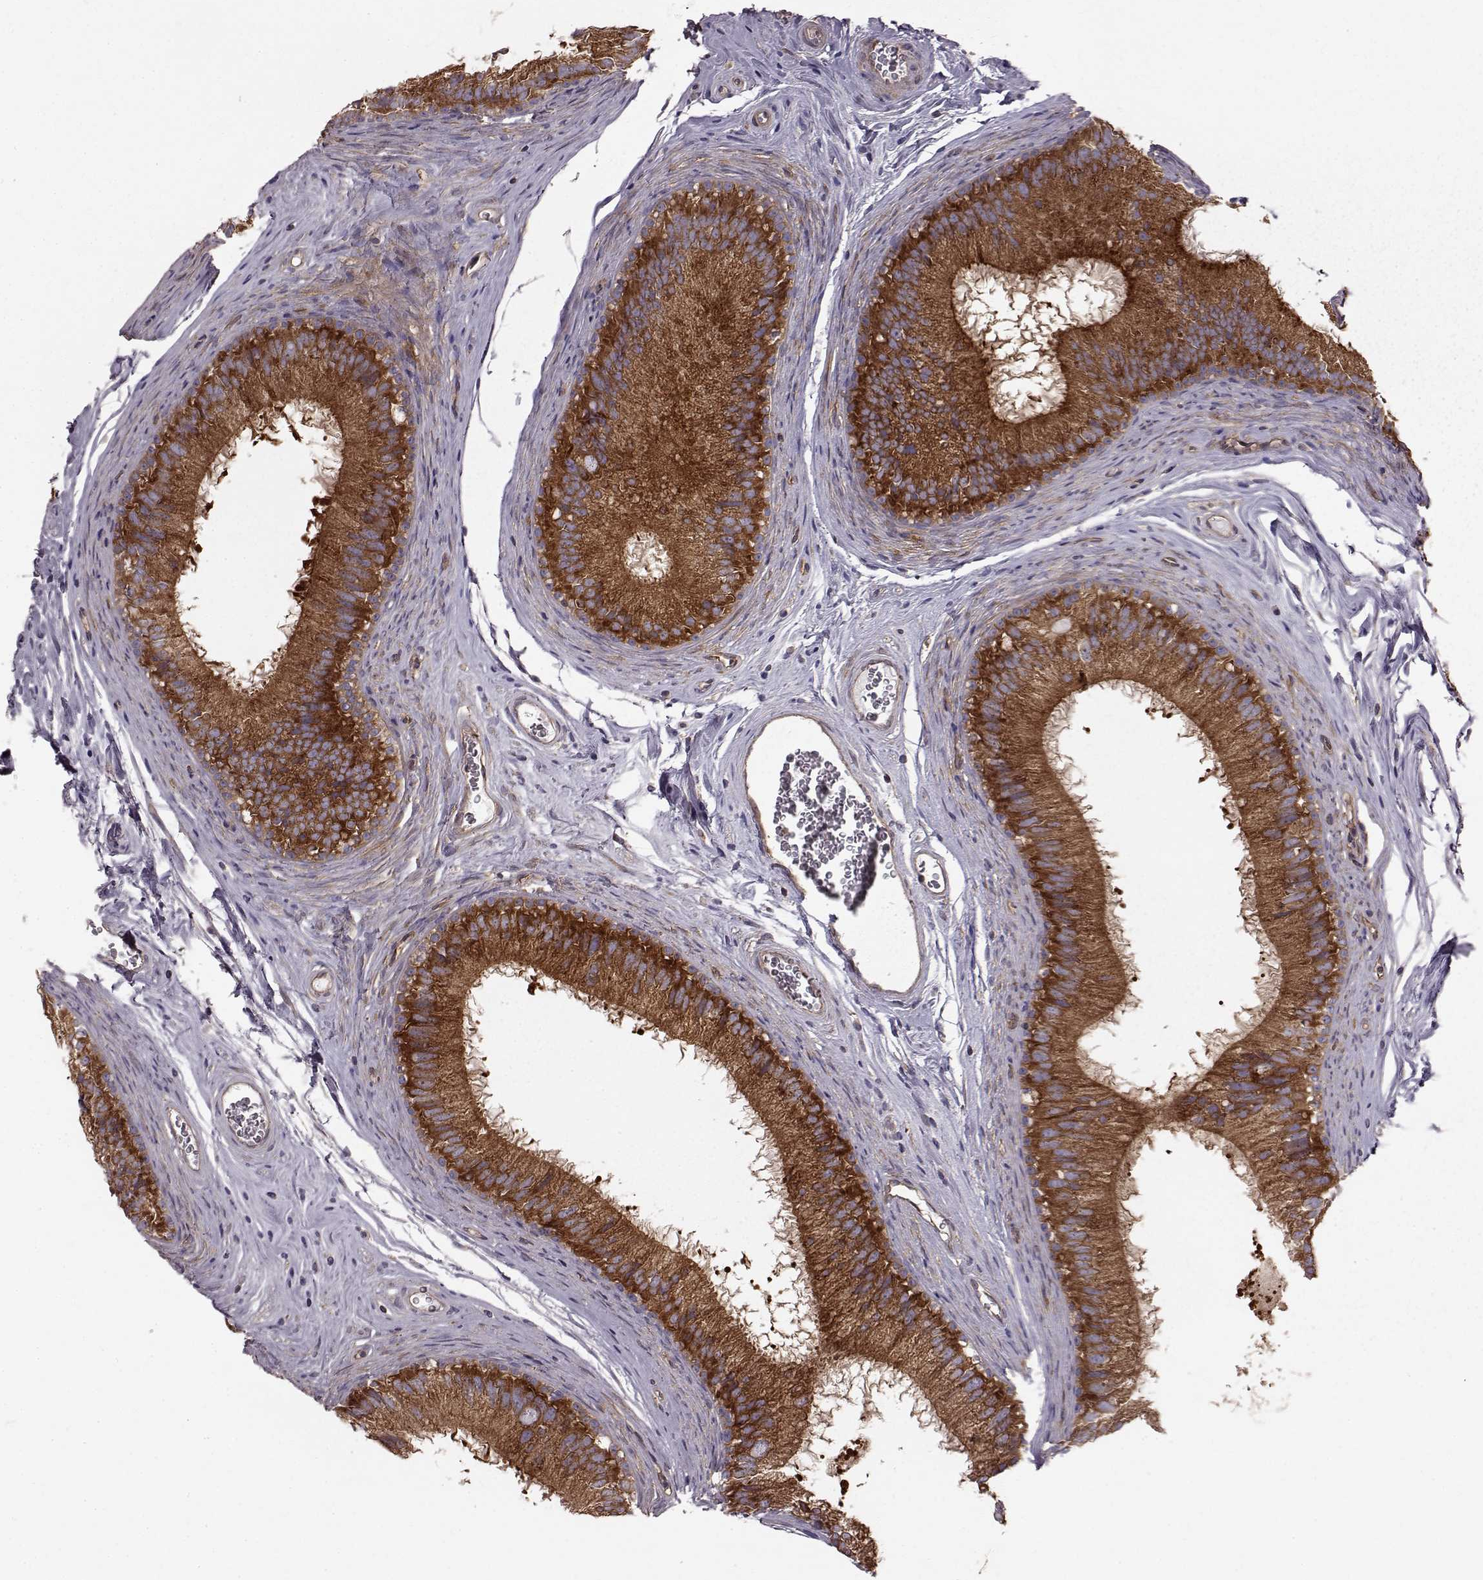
{"staining": {"intensity": "strong", "quantity": "25%-75%", "location": "cytoplasmic/membranous"}, "tissue": "epididymis", "cell_type": "Glandular cells", "image_type": "normal", "snomed": [{"axis": "morphology", "description": "Normal tissue, NOS"}, {"axis": "topography", "description": "Epididymis"}], "caption": "Brown immunohistochemical staining in normal epididymis exhibits strong cytoplasmic/membranous expression in approximately 25%-75% of glandular cells. Using DAB (brown) and hematoxylin (blue) stains, captured at high magnification using brightfield microscopy.", "gene": "RABGAP1", "patient": {"sex": "male", "age": 37}}